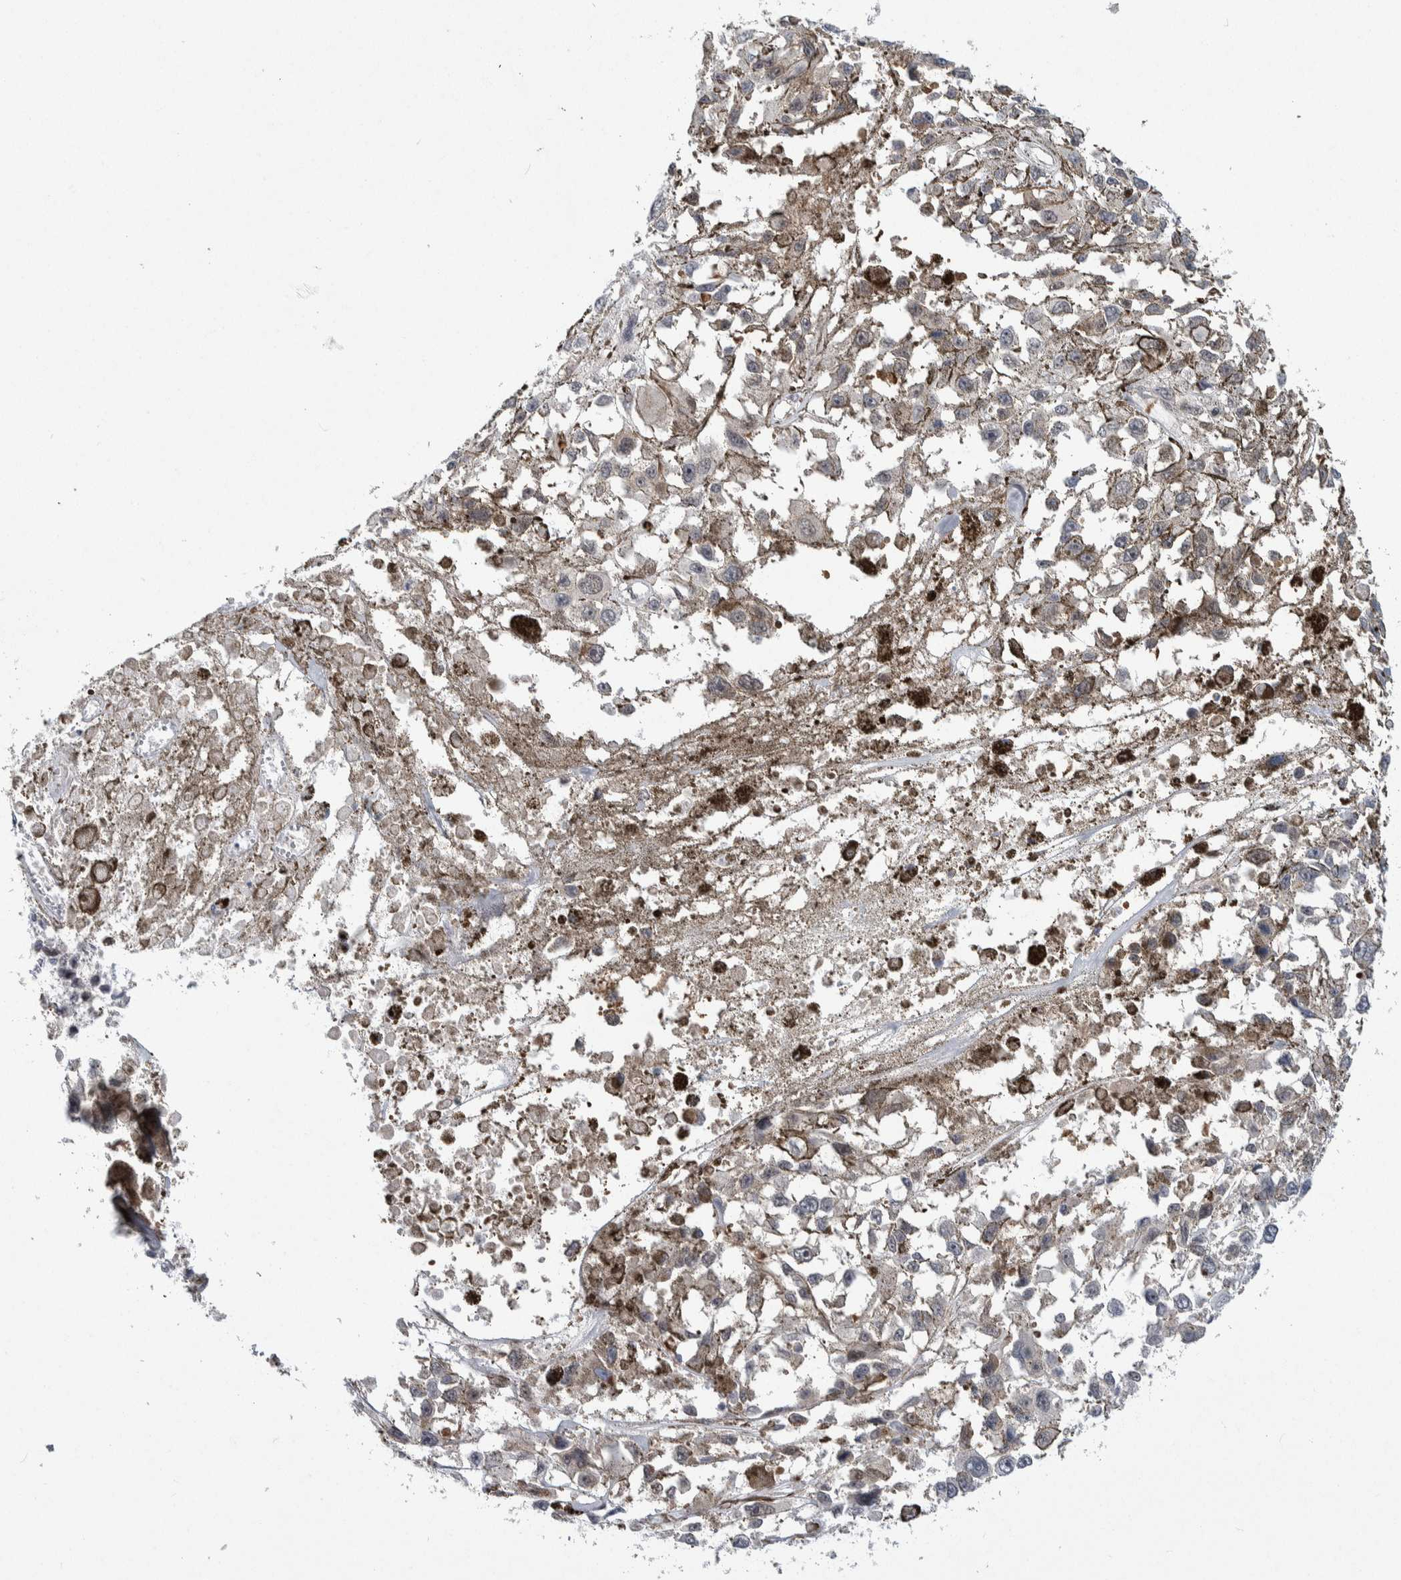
{"staining": {"intensity": "negative", "quantity": "none", "location": "none"}, "tissue": "melanoma", "cell_type": "Tumor cells", "image_type": "cancer", "snomed": [{"axis": "morphology", "description": "Malignant melanoma, Metastatic site"}, {"axis": "topography", "description": "Lymph node"}], "caption": "Immunohistochemical staining of human malignant melanoma (metastatic site) exhibits no significant expression in tumor cells.", "gene": "PTPA", "patient": {"sex": "male", "age": 59}}